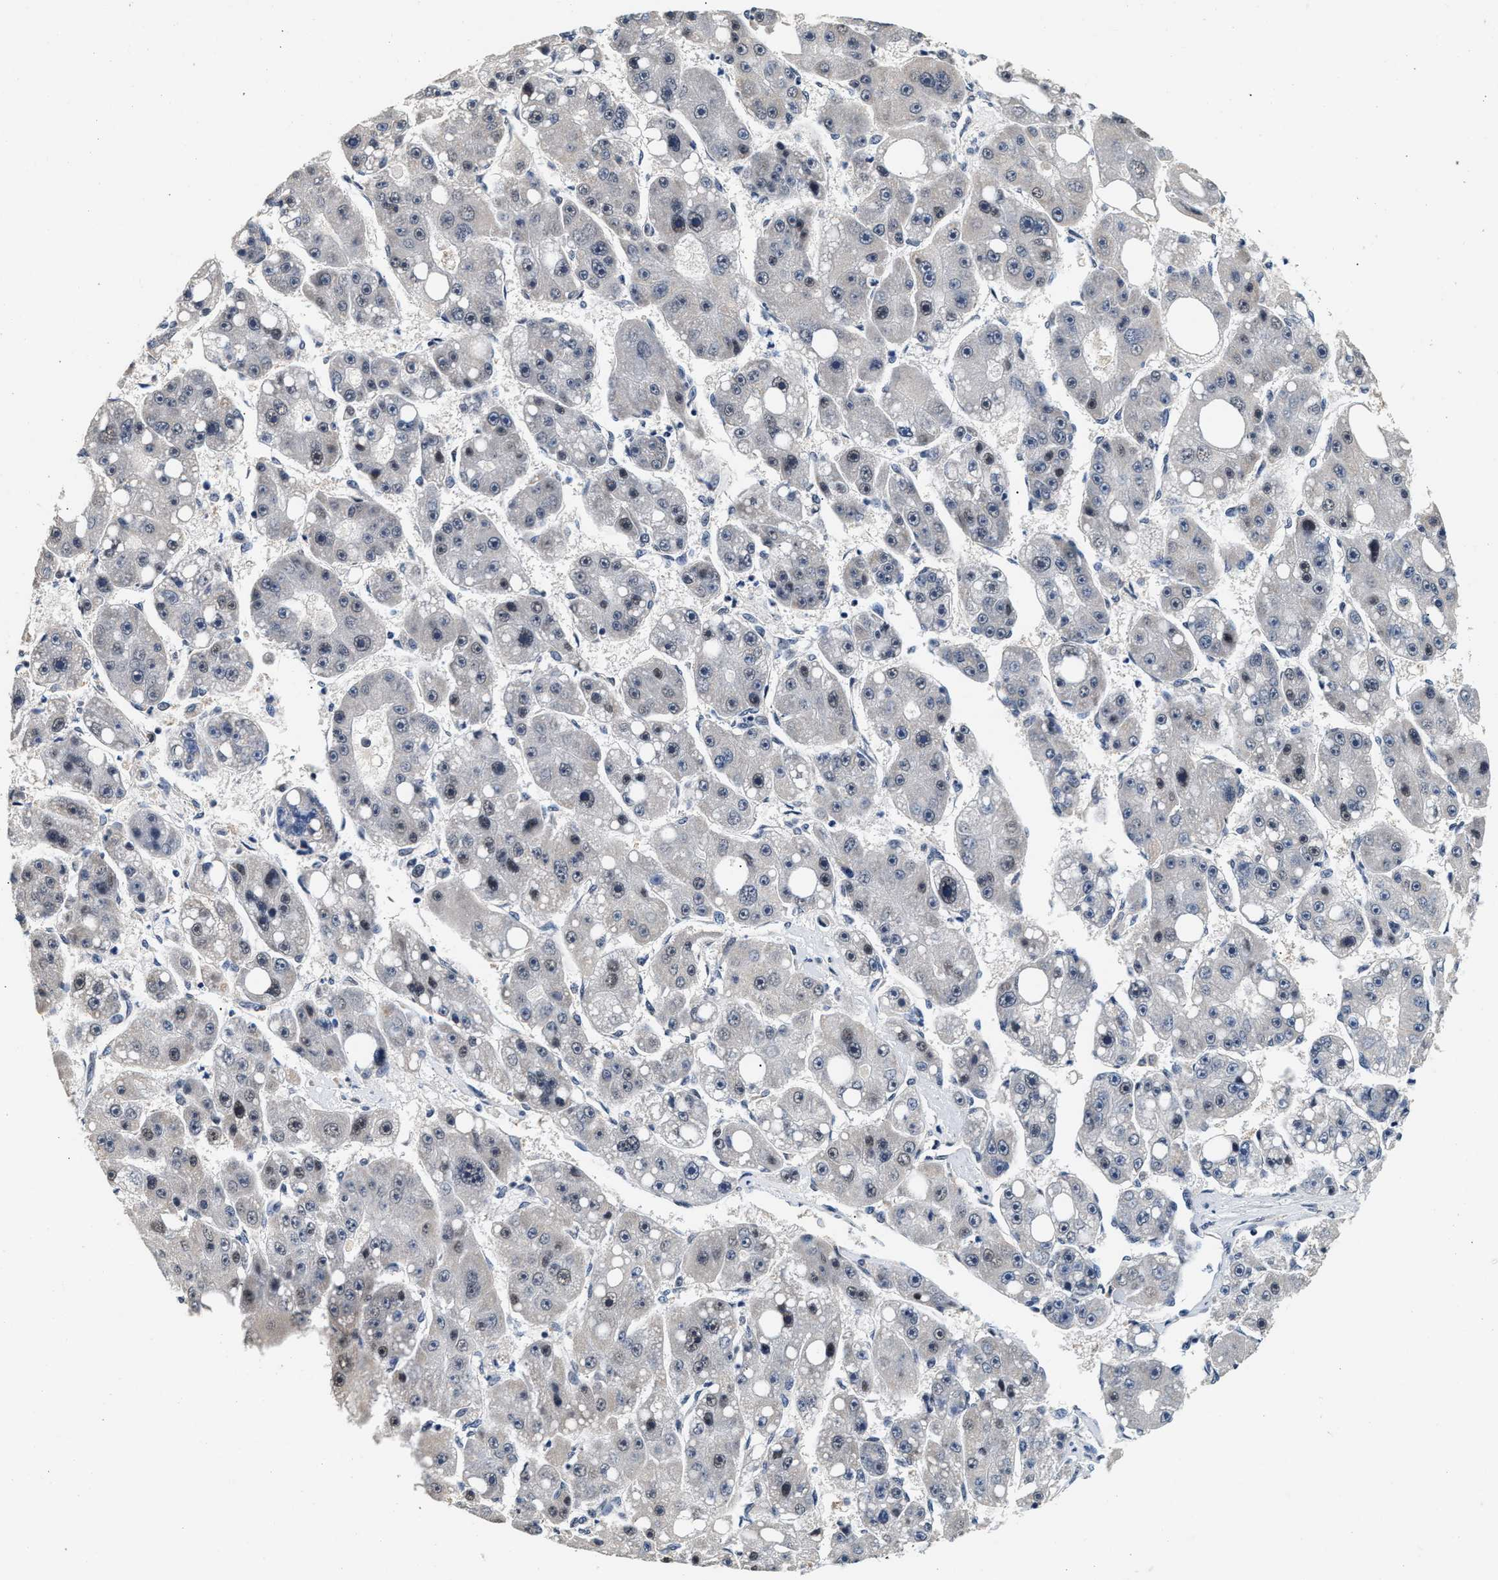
{"staining": {"intensity": "negative", "quantity": "none", "location": "none"}, "tissue": "liver cancer", "cell_type": "Tumor cells", "image_type": "cancer", "snomed": [{"axis": "morphology", "description": "Carcinoma, Hepatocellular, NOS"}, {"axis": "topography", "description": "Liver"}], "caption": "Liver hepatocellular carcinoma was stained to show a protein in brown. There is no significant expression in tumor cells.", "gene": "THOC1", "patient": {"sex": "female", "age": 61}}